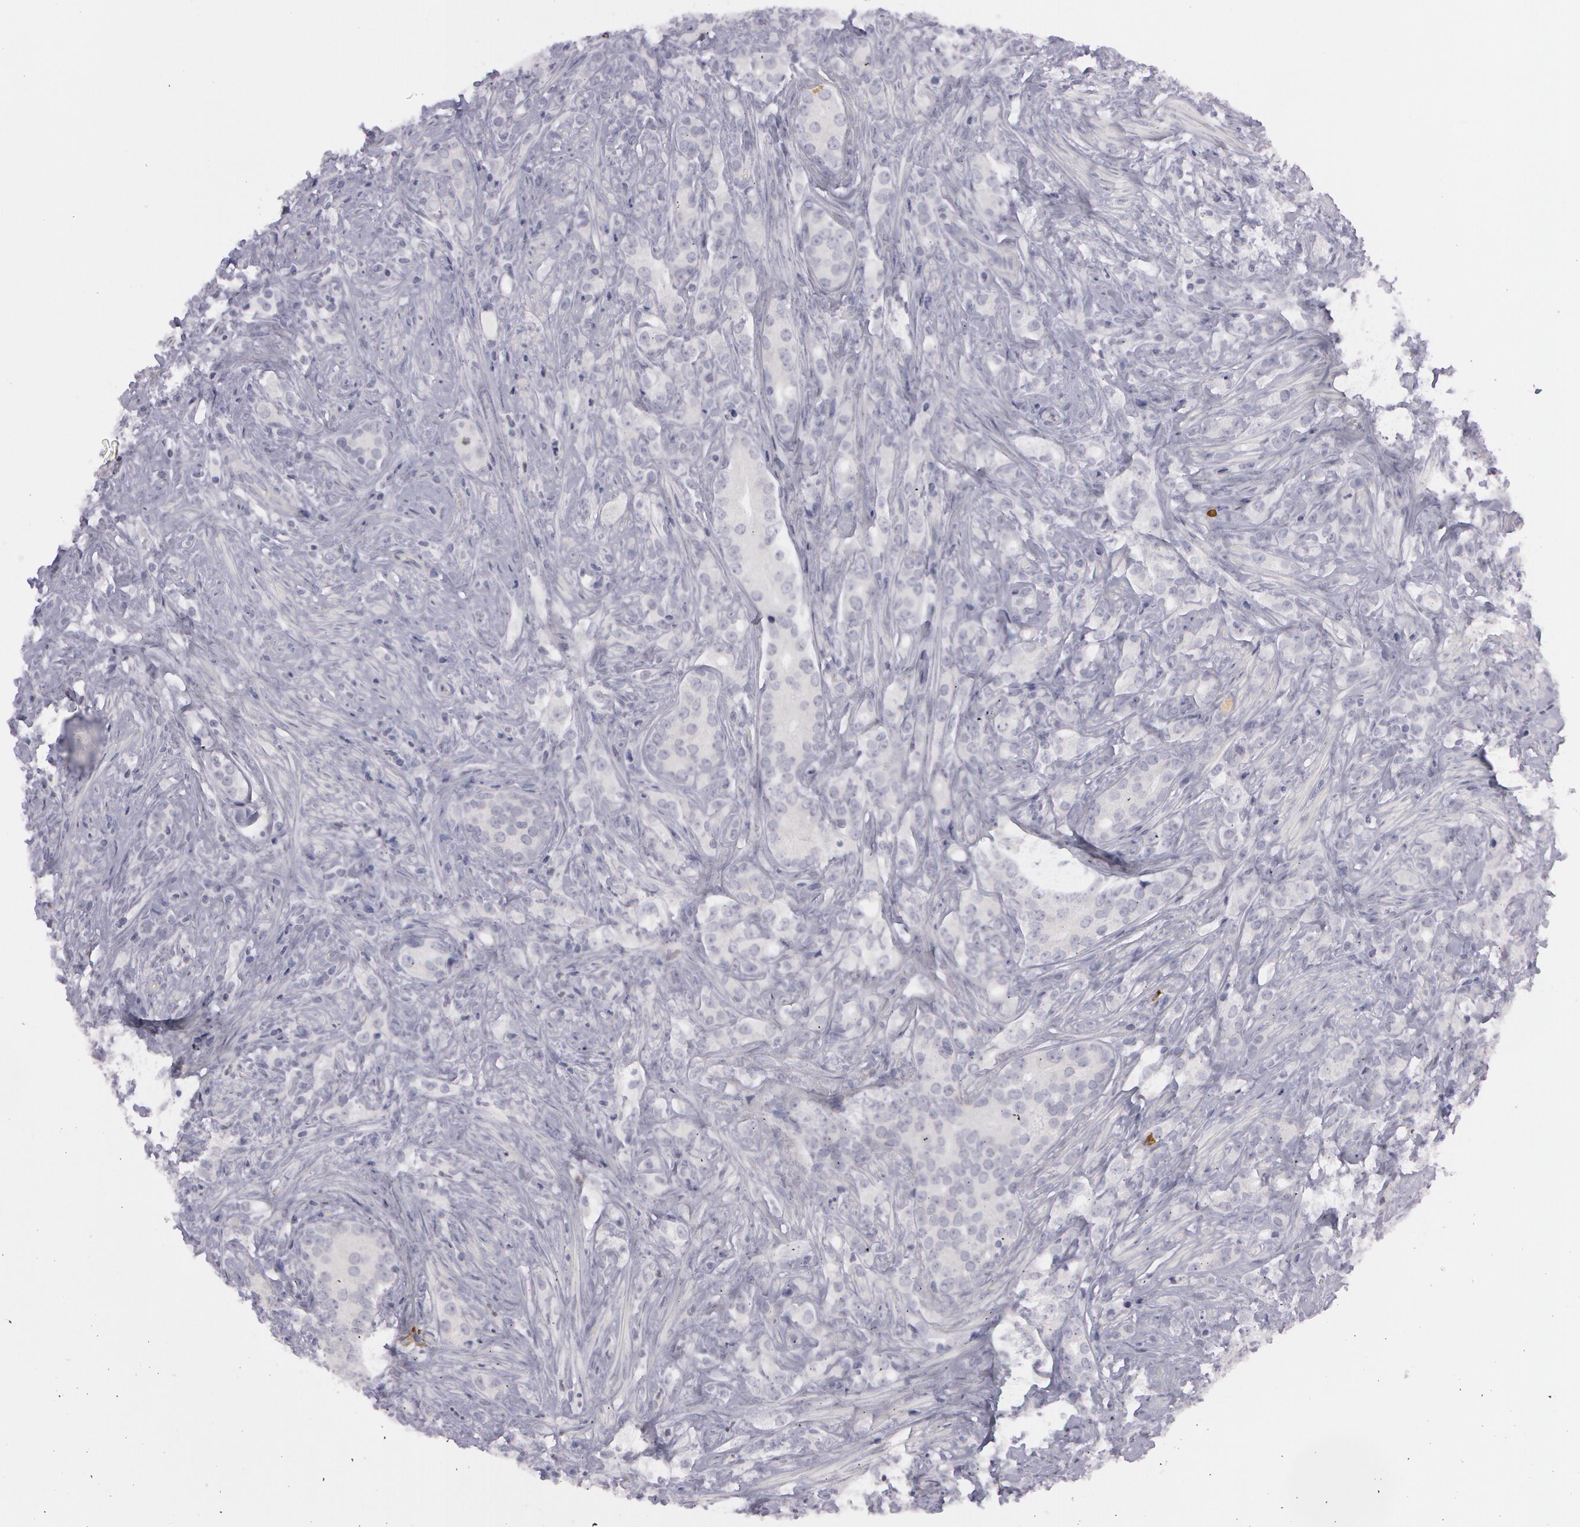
{"staining": {"intensity": "negative", "quantity": "none", "location": "none"}, "tissue": "prostate cancer", "cell_type": "Tumor cells", "image_type": "cancer", "snomed": [{"axis": "morphology", "description": "Adenocarcinoma, Medium grade"}, {"axis": "topography", "description": "Prostate"}], "caption": "IHC histopathology image of human prostate cancer stained for a protein (brown), which displays no expression in tumor cells.", "gene": "IL1RN", "patient": {"sex": "male", "age": 59}}